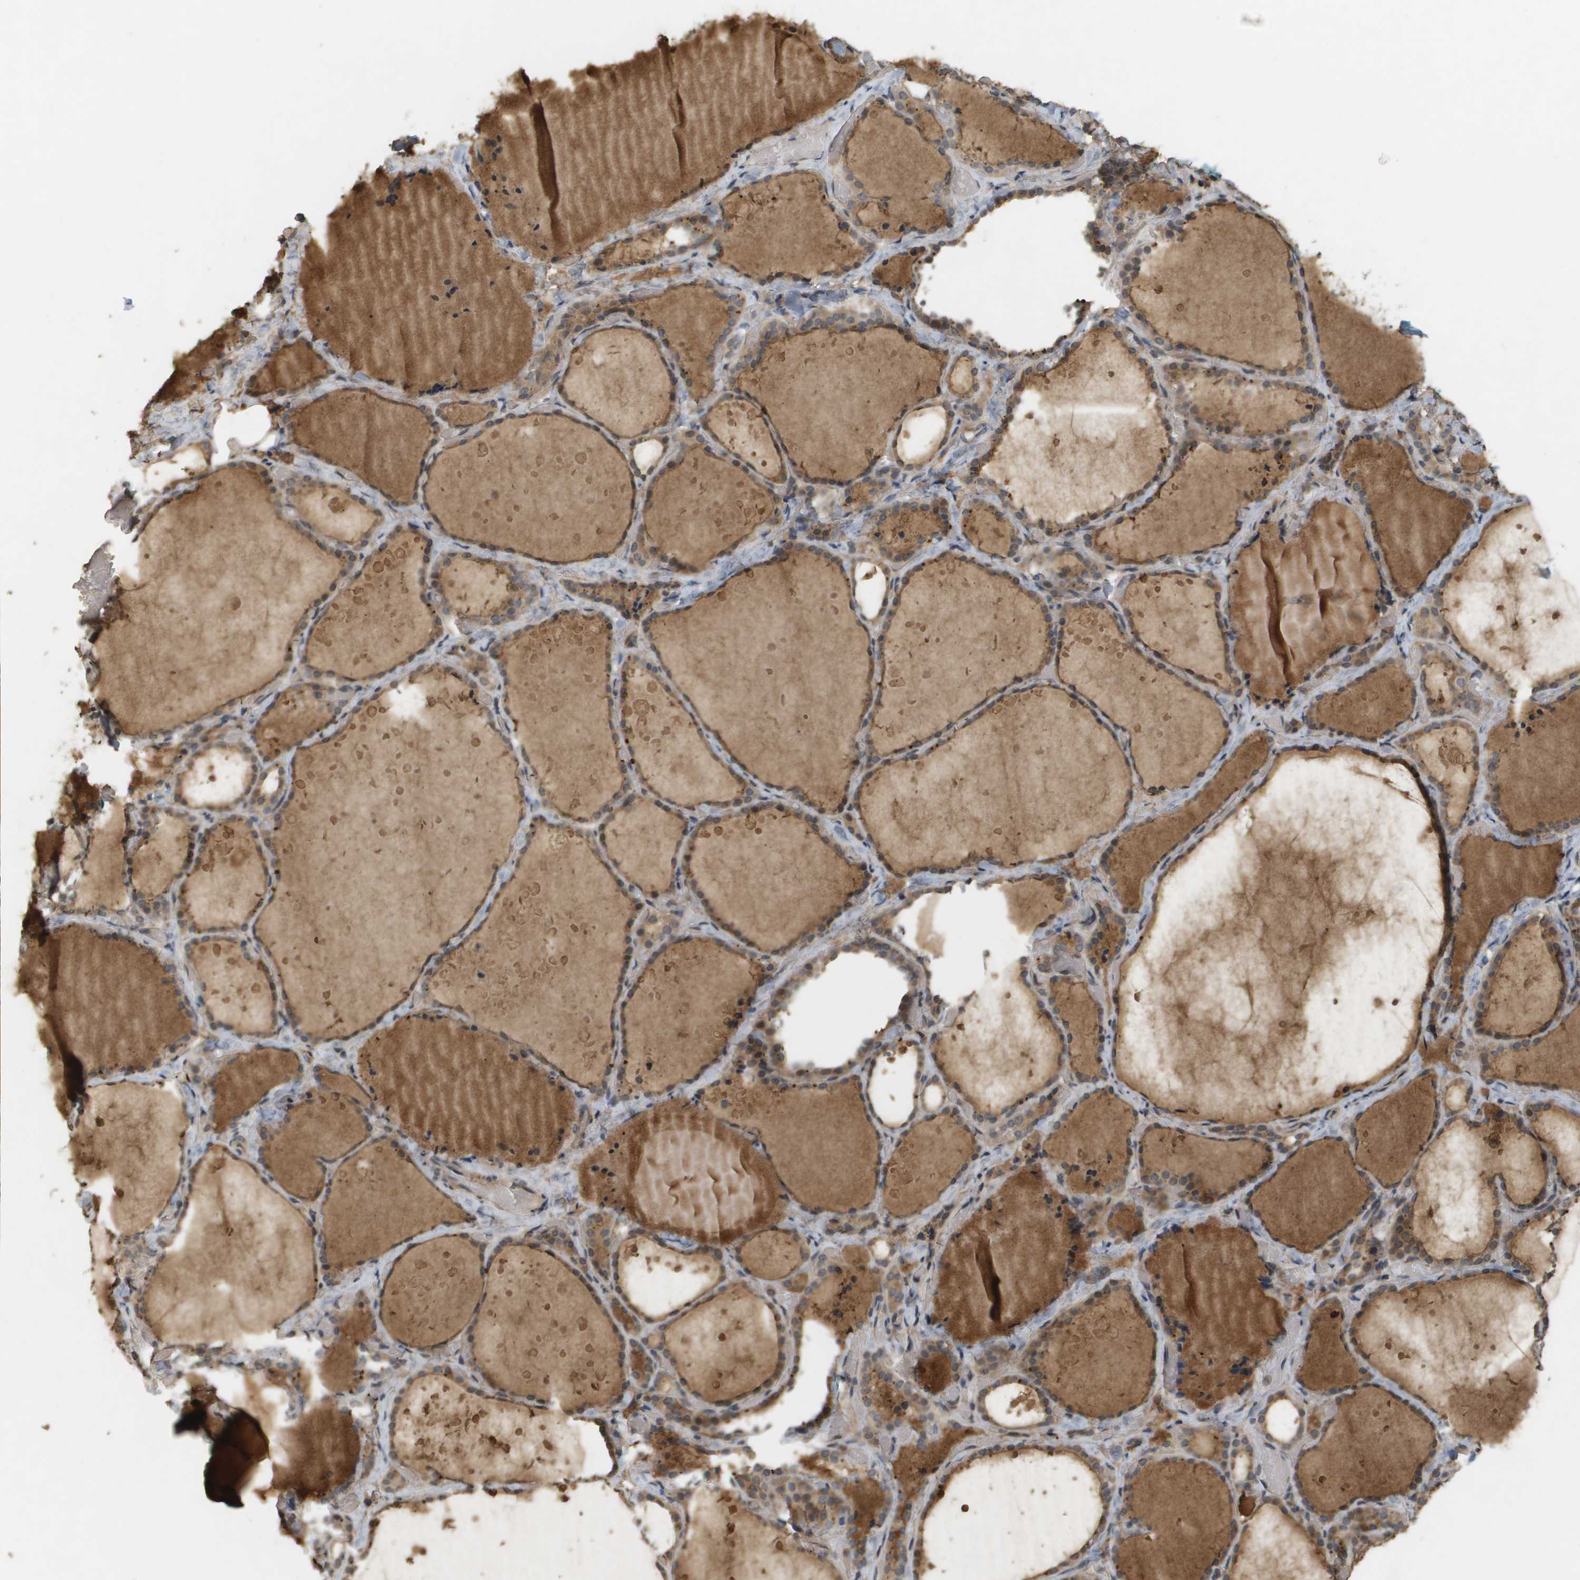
{"staining": {"intensity": "moderate", "quantity": ">75%", "location": "cytoplasmic/membranous"}, "tissue": "thyroid gland", "cell_type": "Glandular cells", "image_type": "normal", "snomed": [{"axis": "morphology", "description": "Normal tissue, NOS"}, {"axis": "topography", "description": "Thyroid gland"}], "caption": "The micrograph displays staining of normal thyroid gland, revealing moderate cytoplasmic/membranous protein positivity (brown color) within glandular cells.", "gene": "RAB21", "patient": {"sex": "female", "age": 44}}